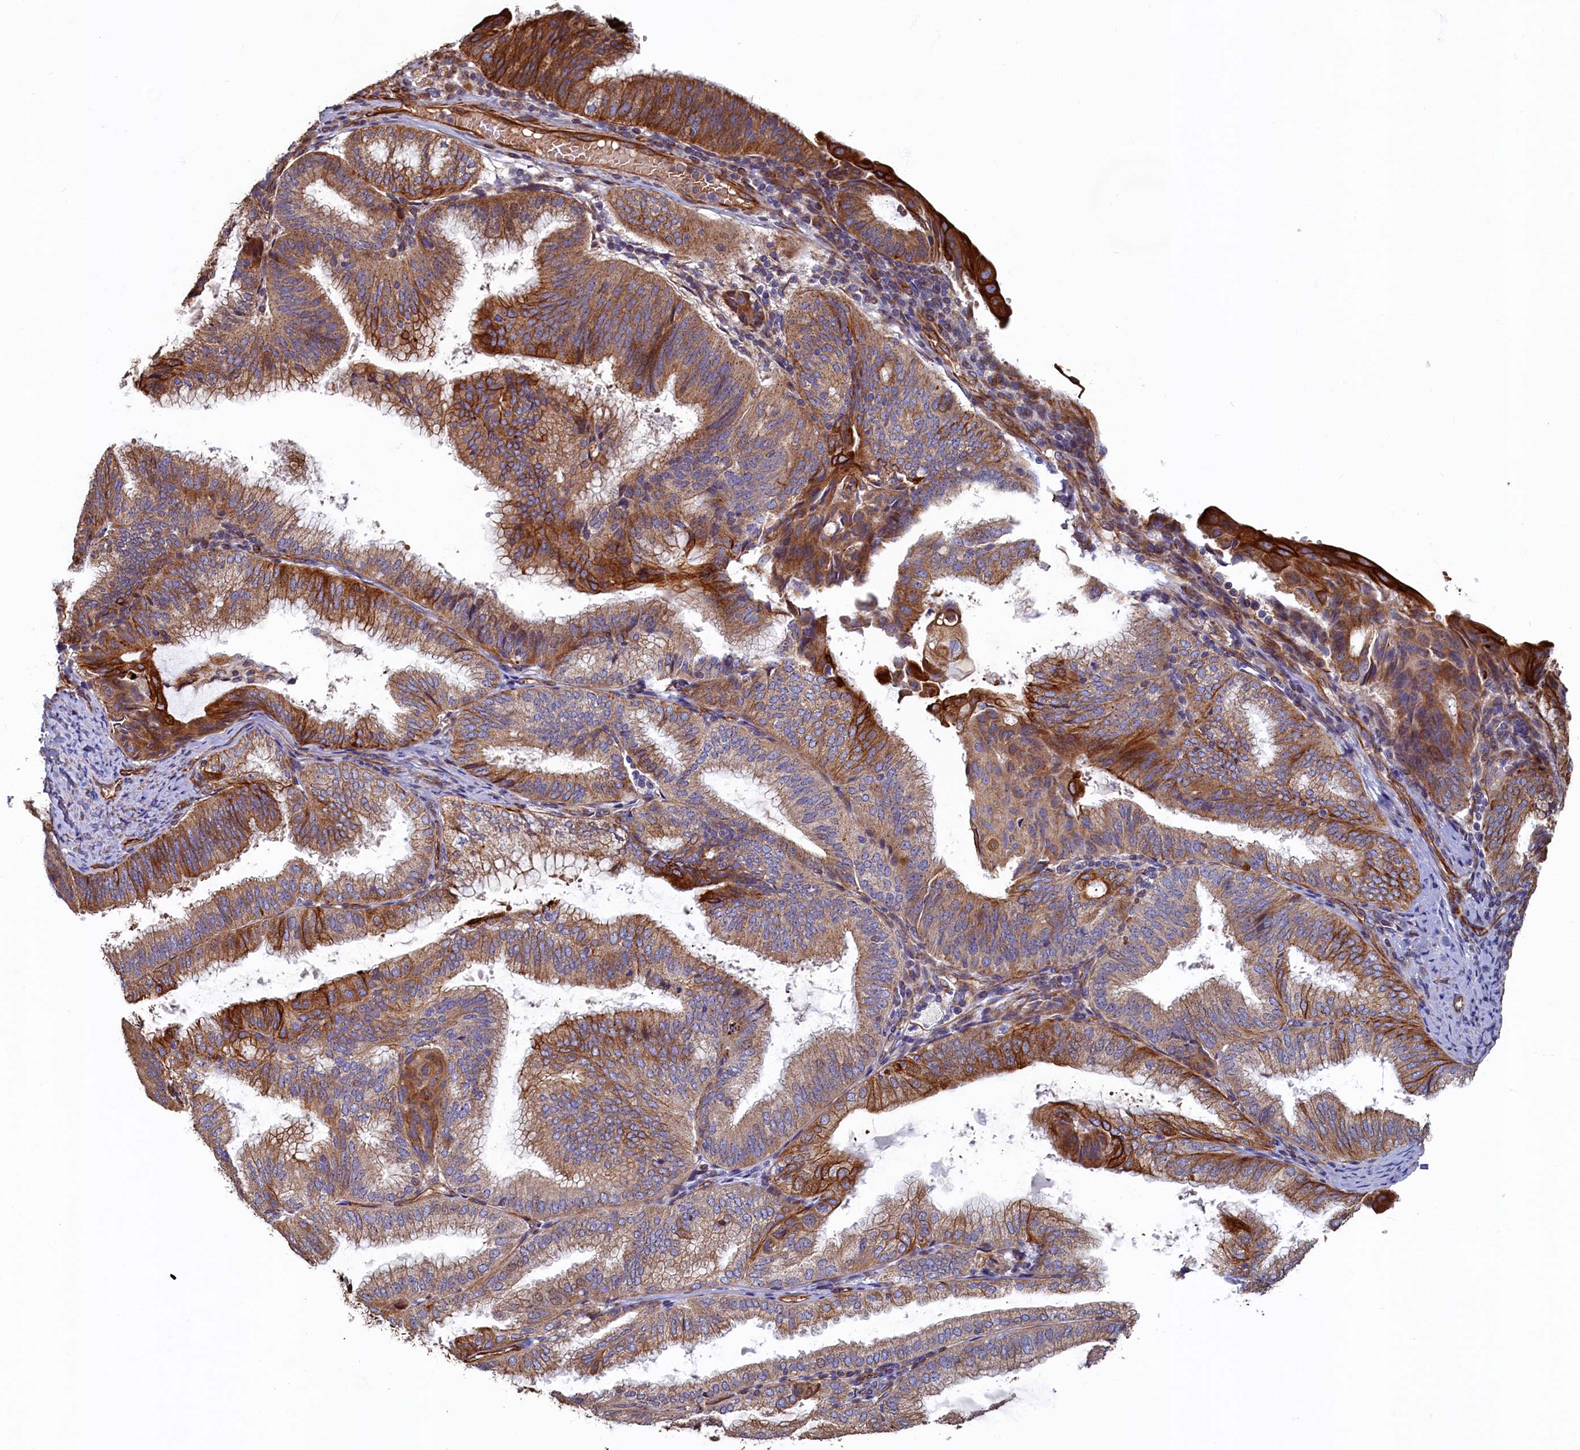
{"staining": {"intensity": "strong", "quantity": "25%-75%", "location": "cytoplasmic/membranous"}, "tissue": "endometrial cancer", "cell_type": "Tumor cells", "image_type": "cancer", "snomed": [{"axis": "morphology", "description": "Adenocarcinoma, NOS"}, {"axis": "topography", "description": "Endometrium"}], "caption": "High-magnification brightfield microscopy of adenocarcinoma (endometrial) stained with DAB (3,3'-diaminobenzidine) (brown) and counterstained with hematoxylin (blue). tumor cells exhibit strong cytoplasmic/membranous expression is seen in about25%-75% of cells.", "gene": "LRRC57", "patient": {"sex": "female", "age": 49}}